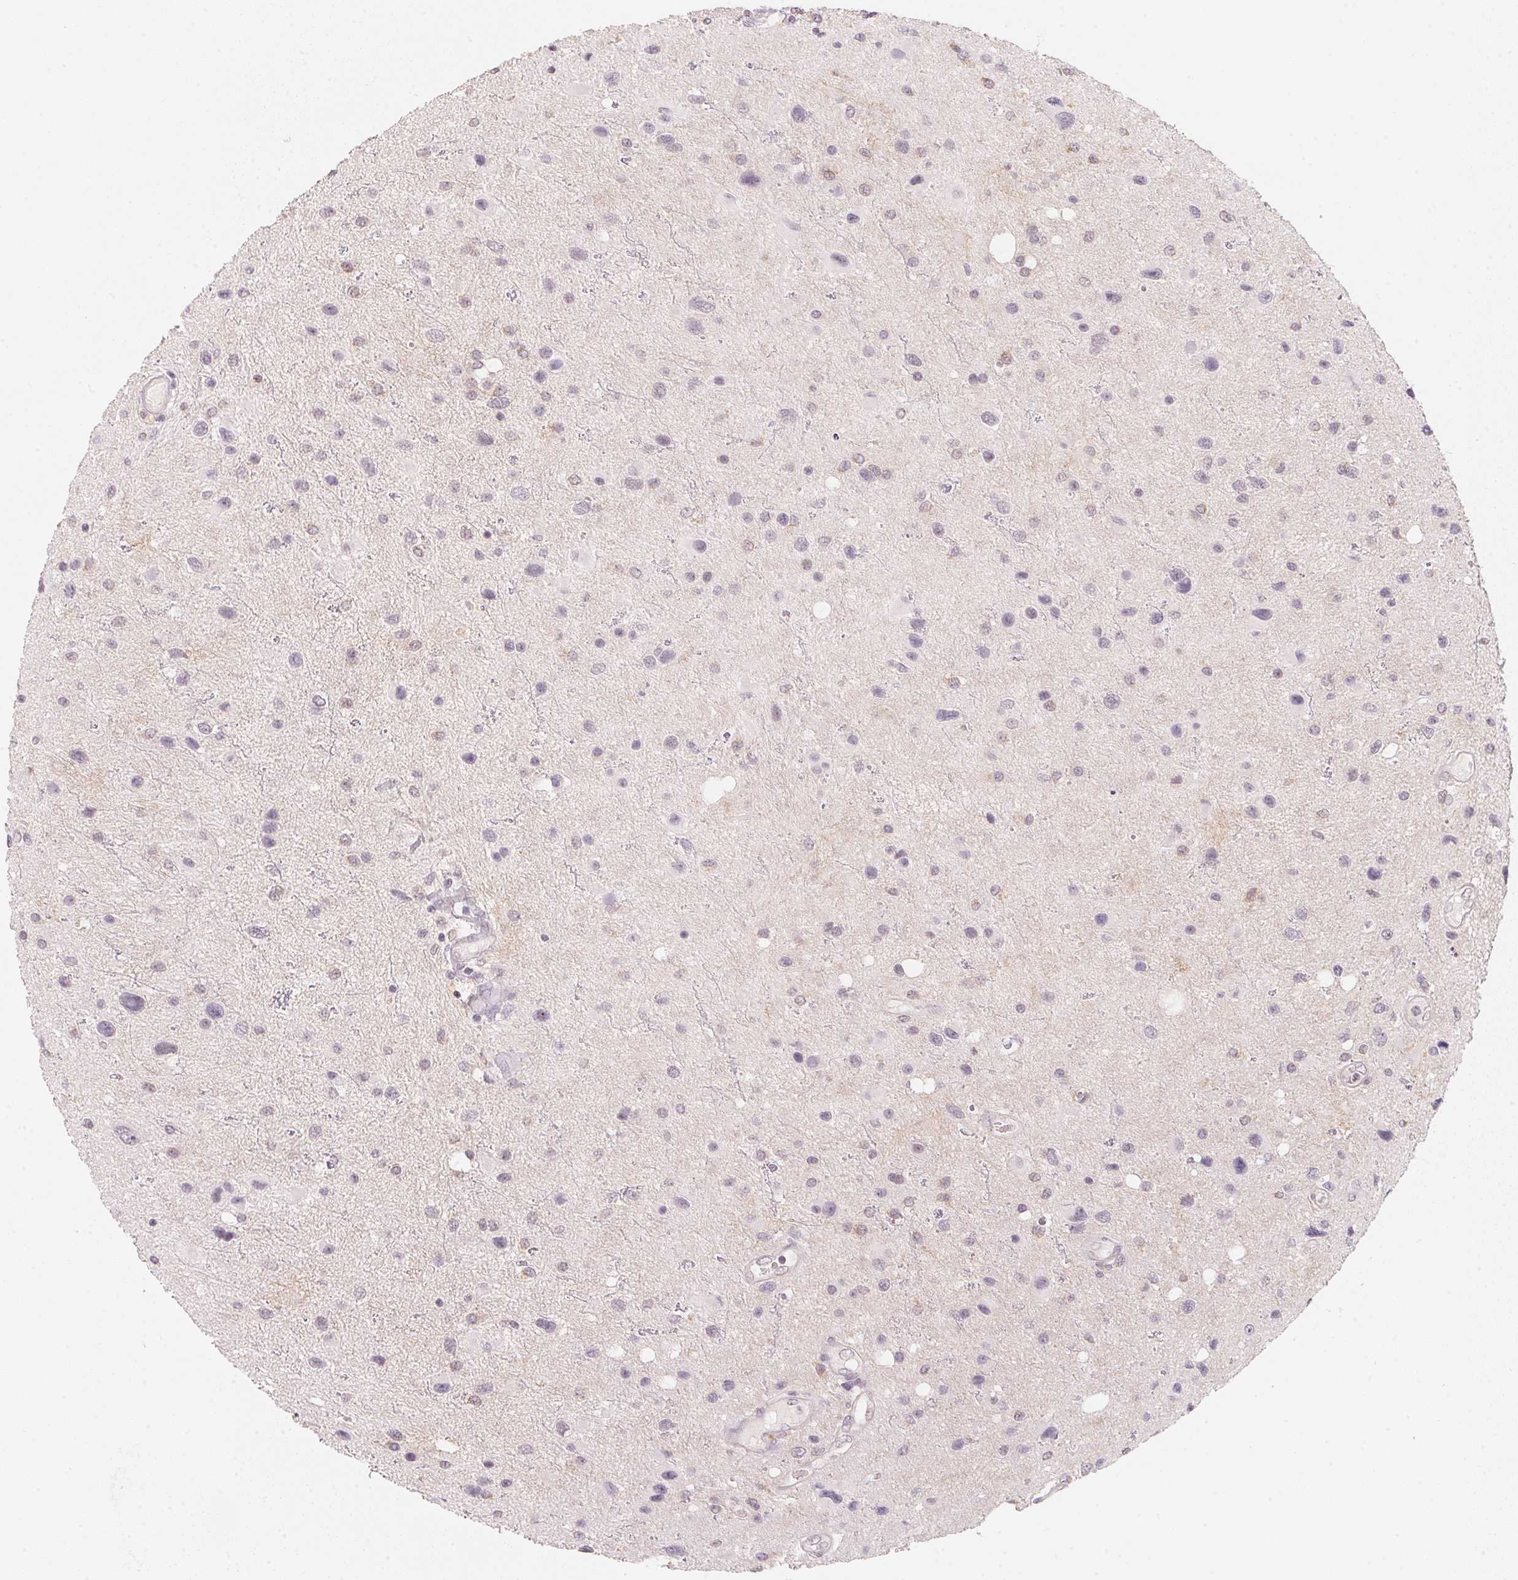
{"staining": {"intensity": "negative", "quantity": "none", "location": "none"}, "tissue": "glioma", "cell_type": "Tumor cells", "image_type": "cancer", "snomed": [{"axis": "morphology", "description": "Glioma, malignant, Low grade"}, {"axis": "topography", "description": "Brain"}], "caption": "Immunohistochemistry of human glioma demonstrates no expression in tumor cells.", "gene": "ANKRD31", "patient": {"sex": "female", "age": 32}}